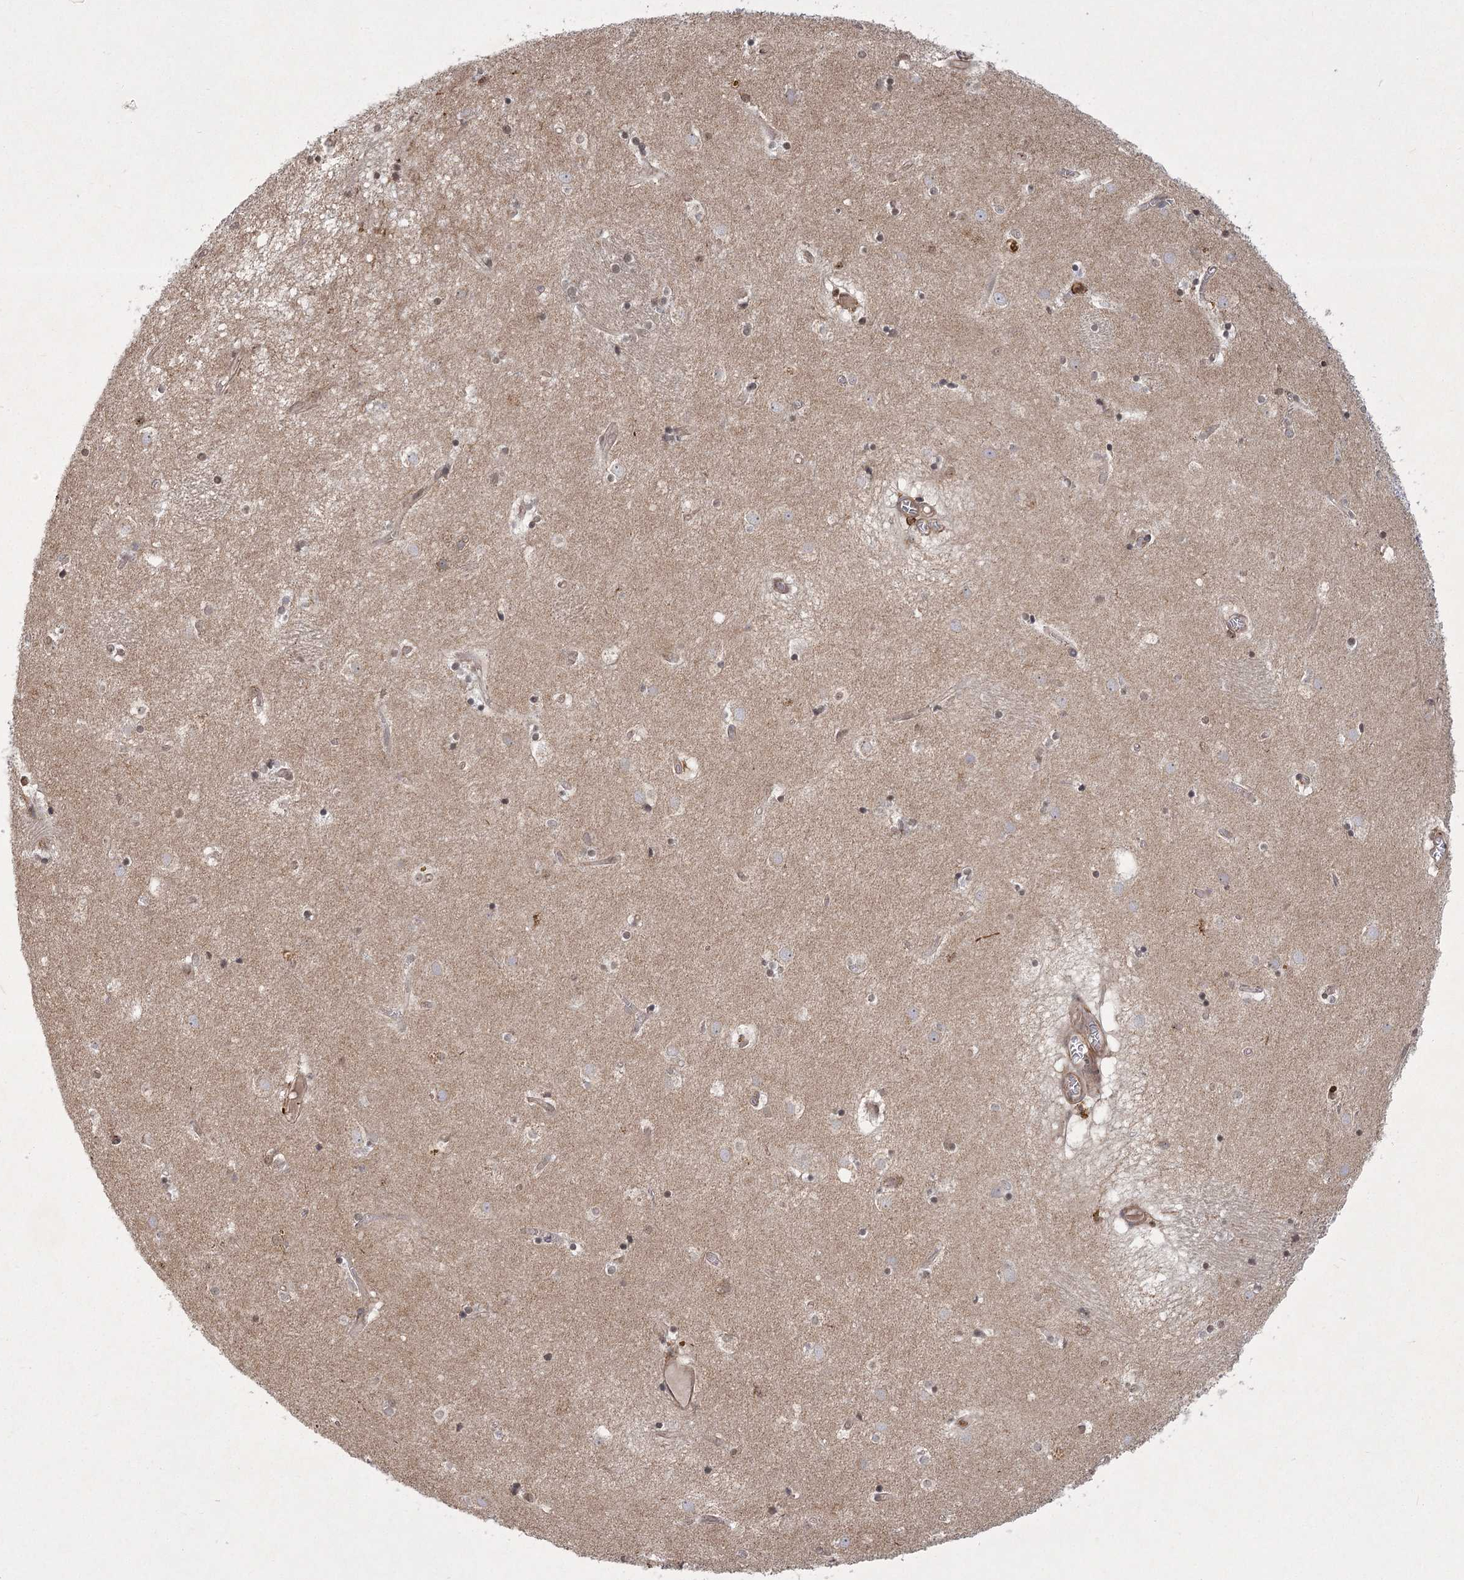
{"staining": {"intensity": "weak", "quantity": "25%-75%", "location": "nuclear"}, "tissue": "caudate", "cell_type": "Glial cells", "image_type": "normal", "snomed": [{"axis": "morphology", "description": "Normal tissue, NOS"}, {"axis": "topography", "description": "Lateral ventricle wall"}], "caption": "Normal caudate displays weak nuclear positivity in about 25%-75% of glial cells The staining was performed using DAB (3,3'-diaminobenzidine) to visualize the protein expression in brown, while the nuclei were stained in blue with hematoxylin (Magnification: 20x)..", "gene": "MEPE", "patient": {"sex": "male", "age": 70}}